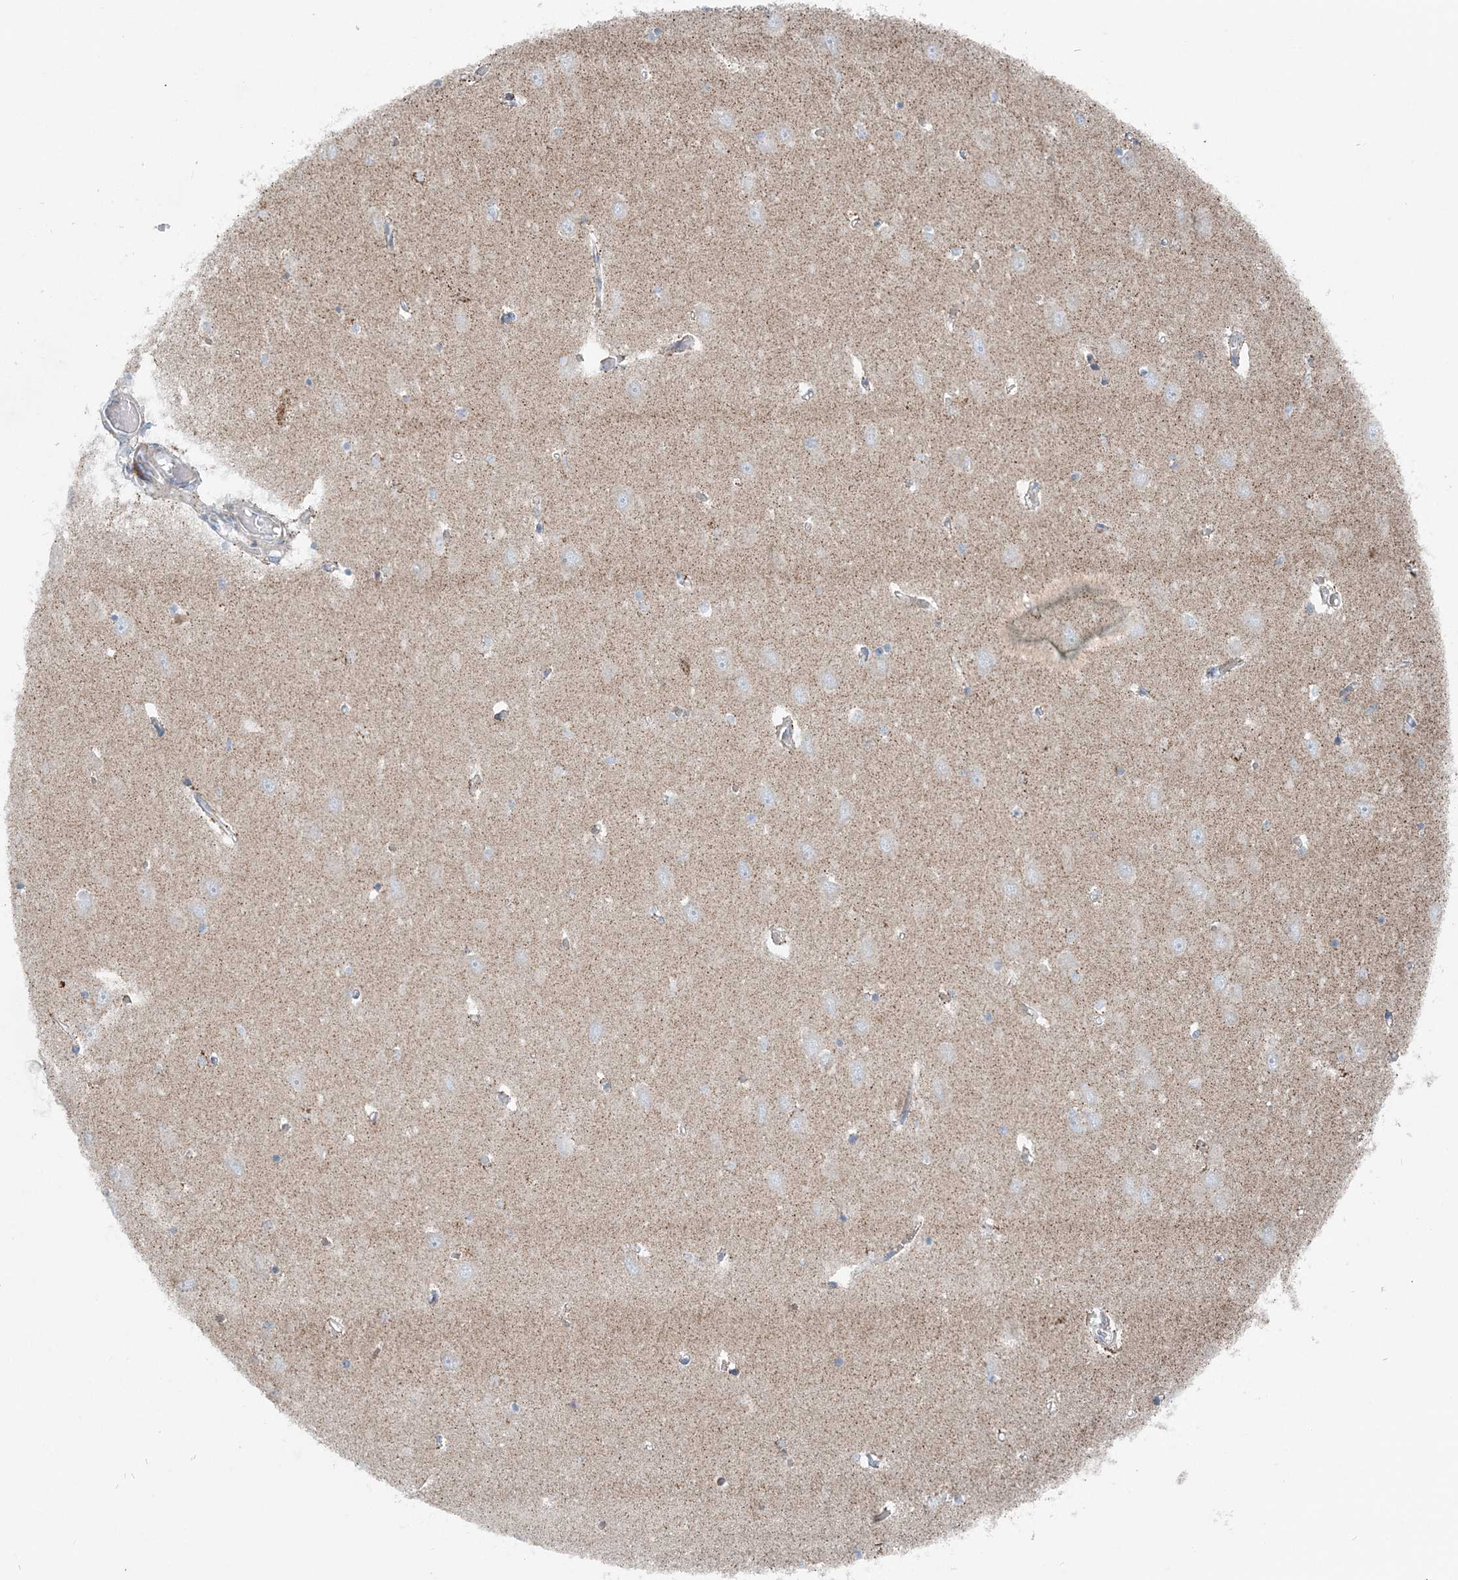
{"staining": {"intensity": "negative", "quantity": "none", "location": "none"}, "tissue": "hippocampus", "cell_type": "Glial cells", "image_type": "normal", "snomed": [{"axis": "morphology", "description": "Normal tissue, NOS"}, {"axis": "topography", "description": "Hippocampus"}], "caption": "Image shows no significant protein staining in glial cells of normal hippocampus. (DAB immunohistochemistry (IHC) with hematoxylin counter stain).", "gene": "INTU", "patient": {"sex": "male", "age": 70}}